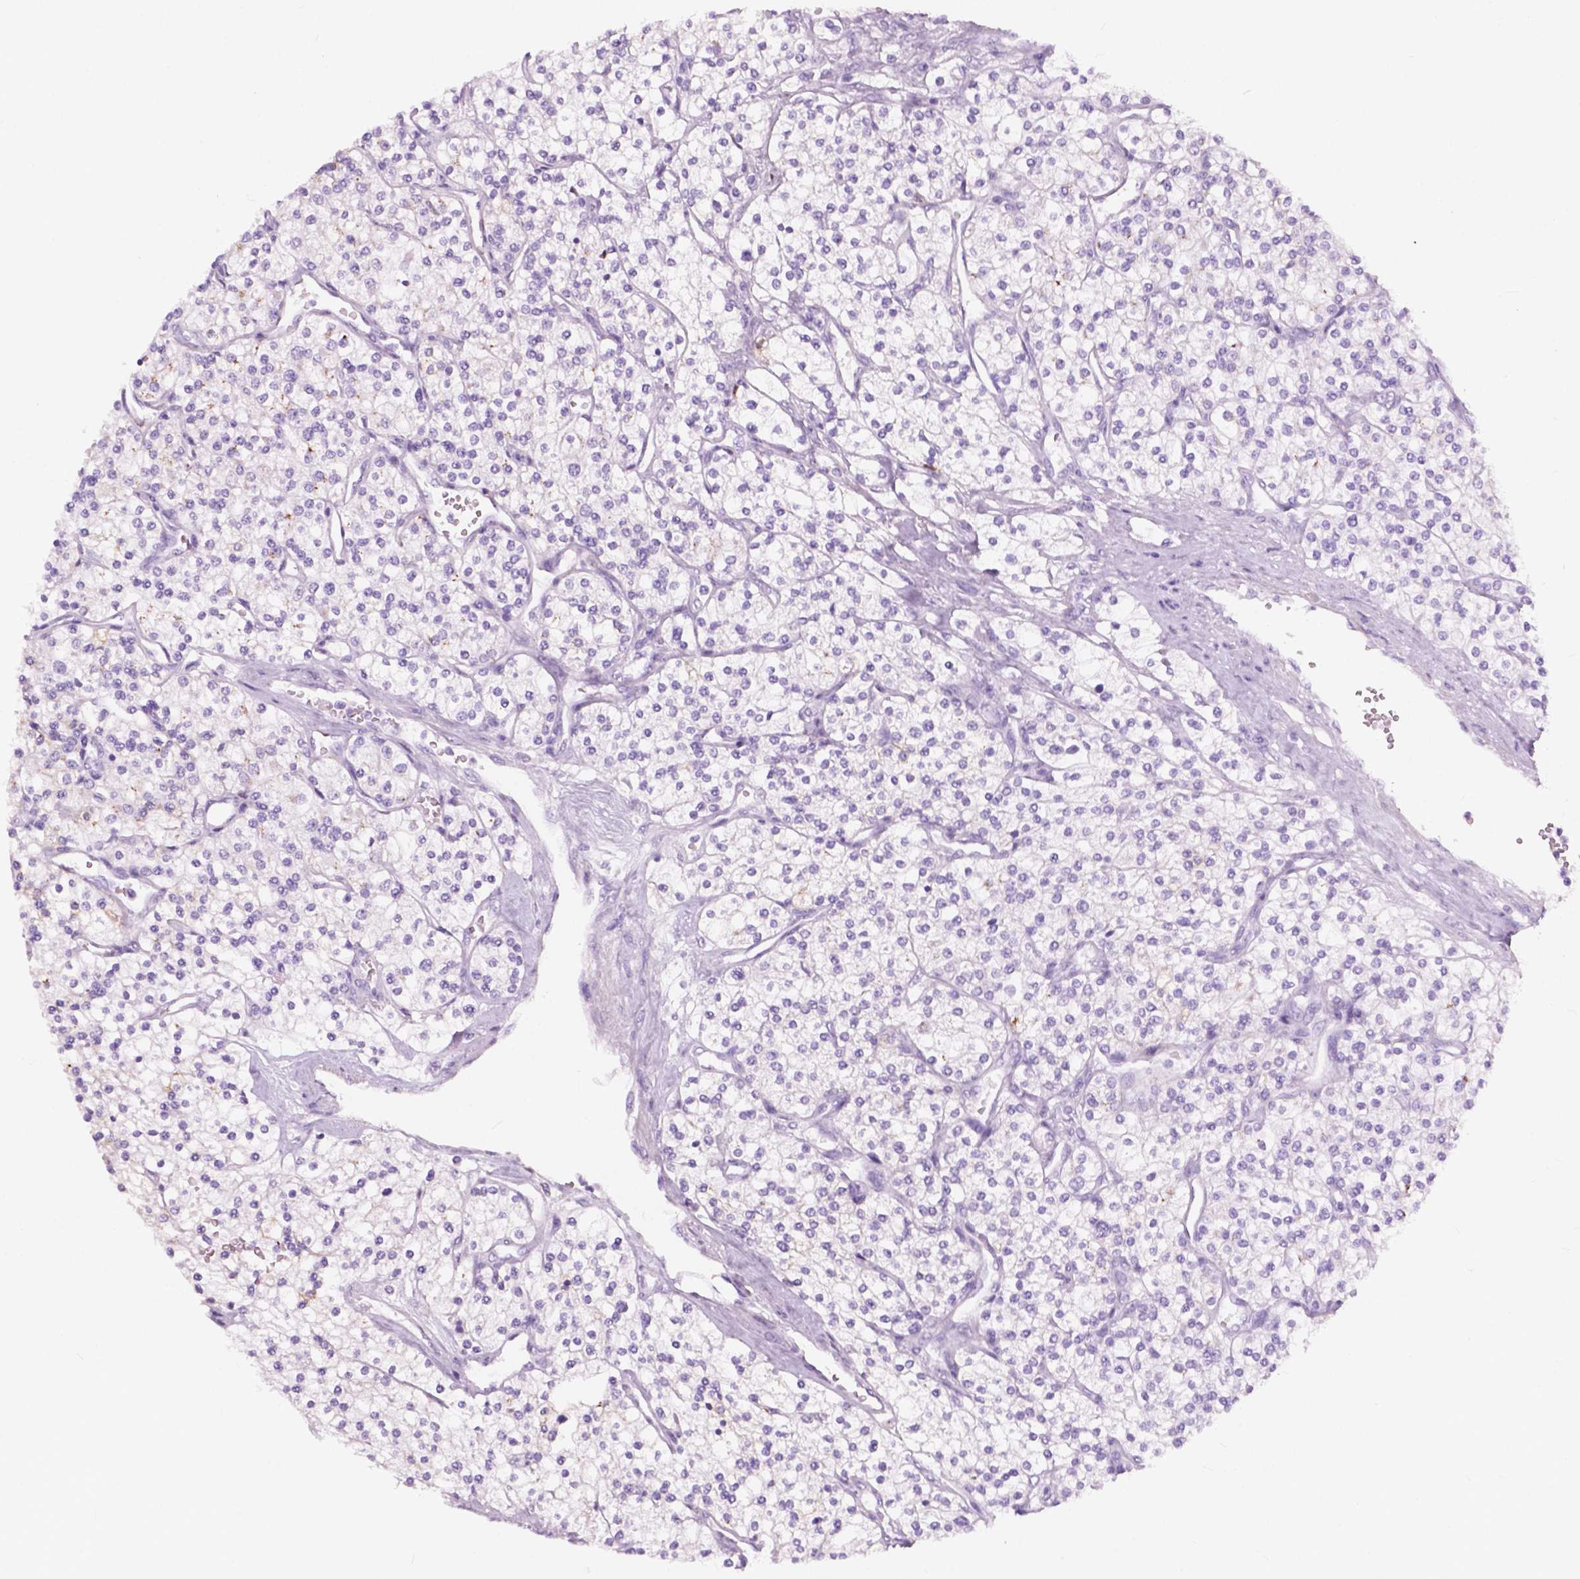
{"staining": {"intensity": "negative", "quantity": "none", "location": "none"}, "tissue": "renal cancer", "cell_type": "Tumor cells", "image_type": "cancer", "snomed": [{"axis": "morphology", "description": "Adenocarcinoma, NOS"}, {"axis": "topography", "description": "Kidney"}], "caption": "Tumor cells are negative for brown protein staining in renal cancer.", "gene": "FXYD2", "patient": {"sex": "male", "age": 80}}